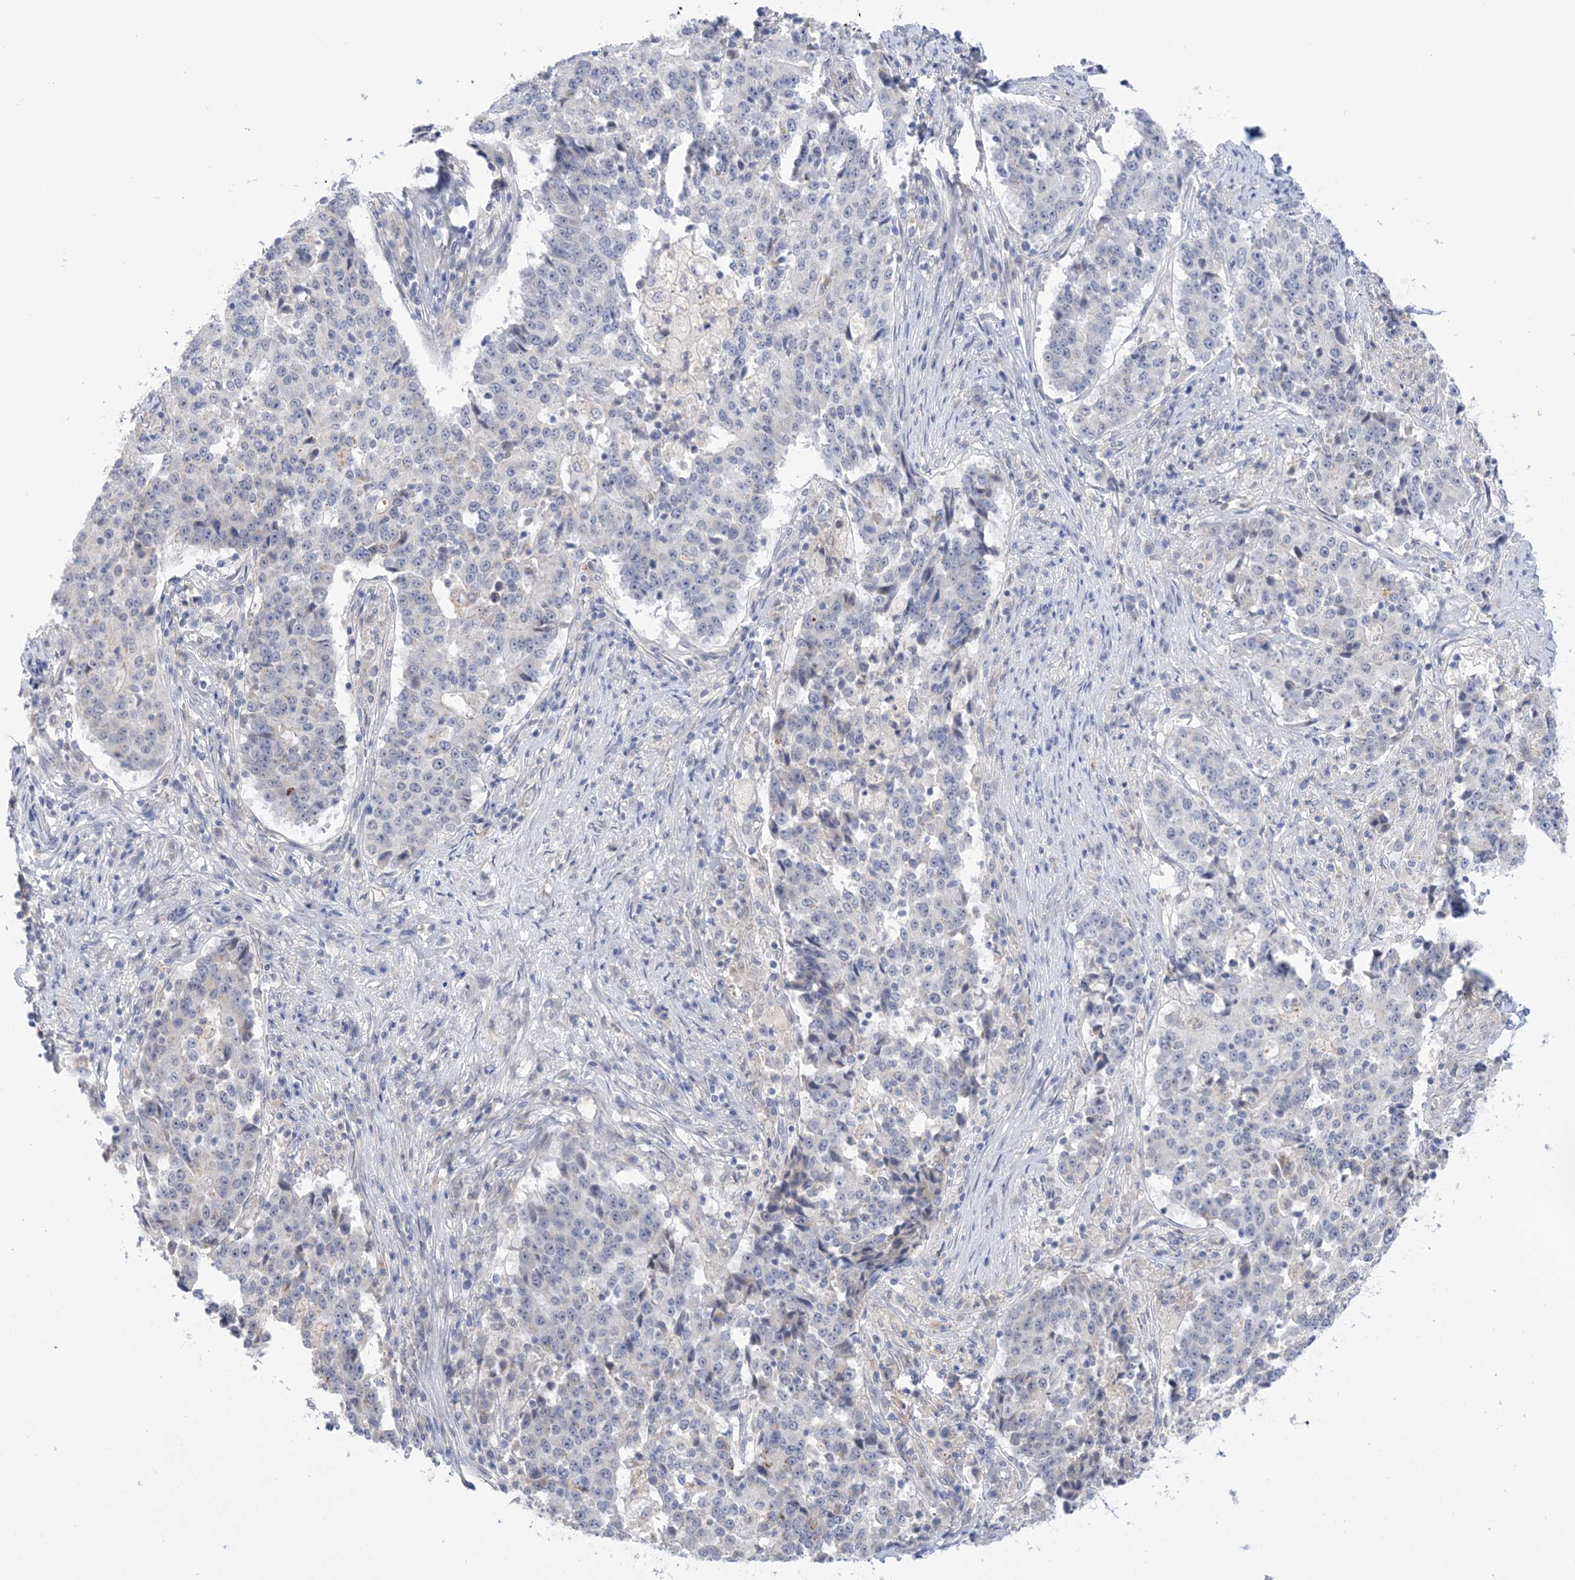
{"staining": {"intensity": "negative", "quantity": "none", "location": "none"}, "tissue": "stomach cancer", "cell_type": "Tumor cells", "image_type": "cancer", "snomed": [{"axis": "morphology", "description": "Adenocarcinoma, NOS"}, {"axis": "topography", "description": "Stomach"}], "caption": "Stomach cancer (adenocarcinoma) was stained to show a protein in brown. There is no significant staining in tumor cells.", "gene": "TTYH1", "patient": {"sex": "male", "age": 59}}